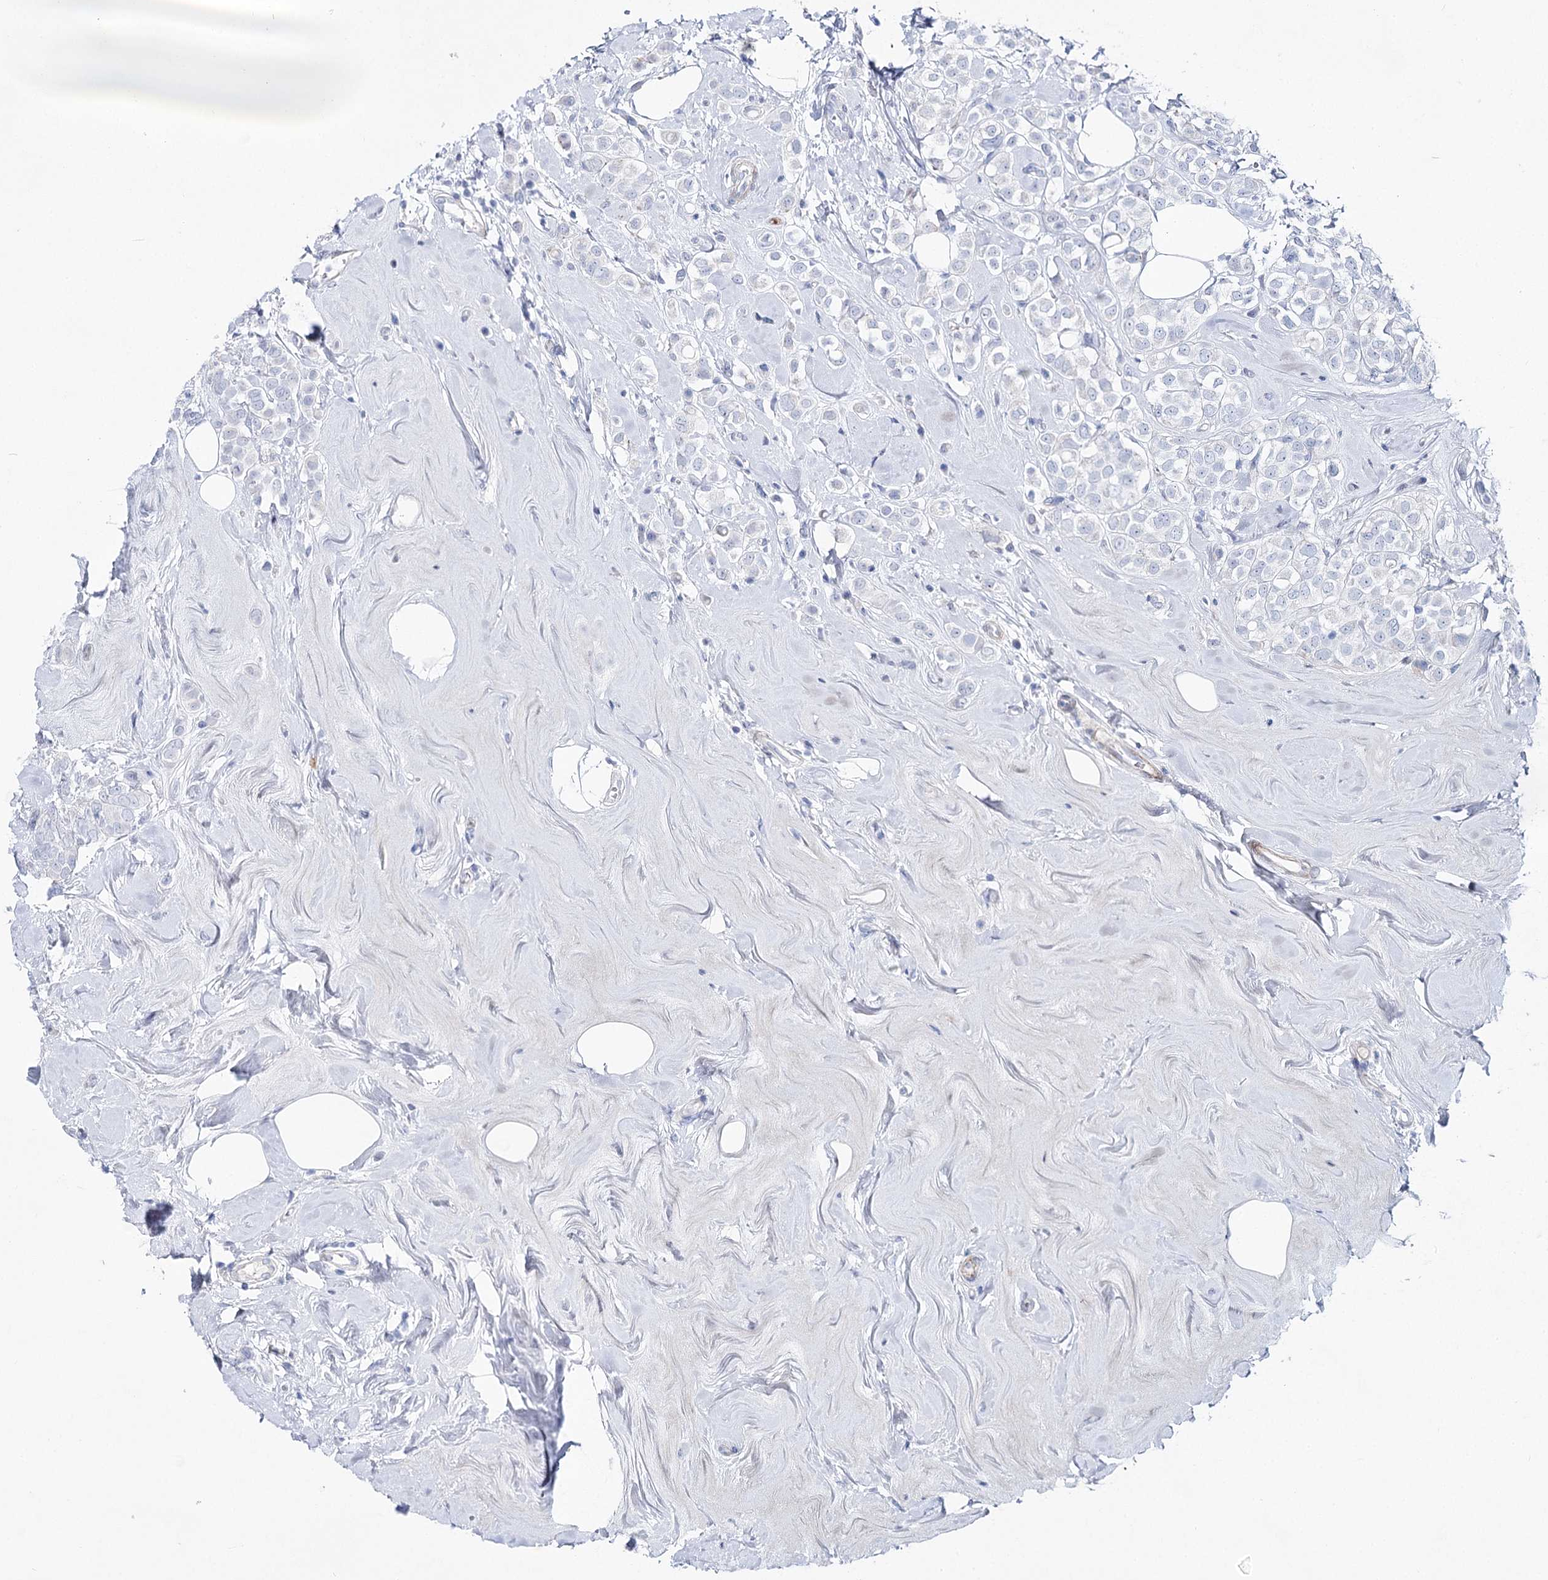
{"staining": {"intensity": "negative", "quantity": "none", "location": "none"}, "tissue": "breast cancer", "cell_type": "Tumor cells", "image_type": "cancer", "snomed": [{"axis": "morphology", "description": "Lobular carcinoma"}, {"axis": "topography", "description": "Breast"}], "caption": "A high-resolution photomicrograph shows IHC staining of breast cancer (lobular carcinoma), which exhibits no significant staining in tumor cells. The staining is performed using DAB brown chromogen with nuclei counter-stained in using hematoxylin.", "gene": "ANKRD23", "patient": {"sex": "female", "age": 47}}